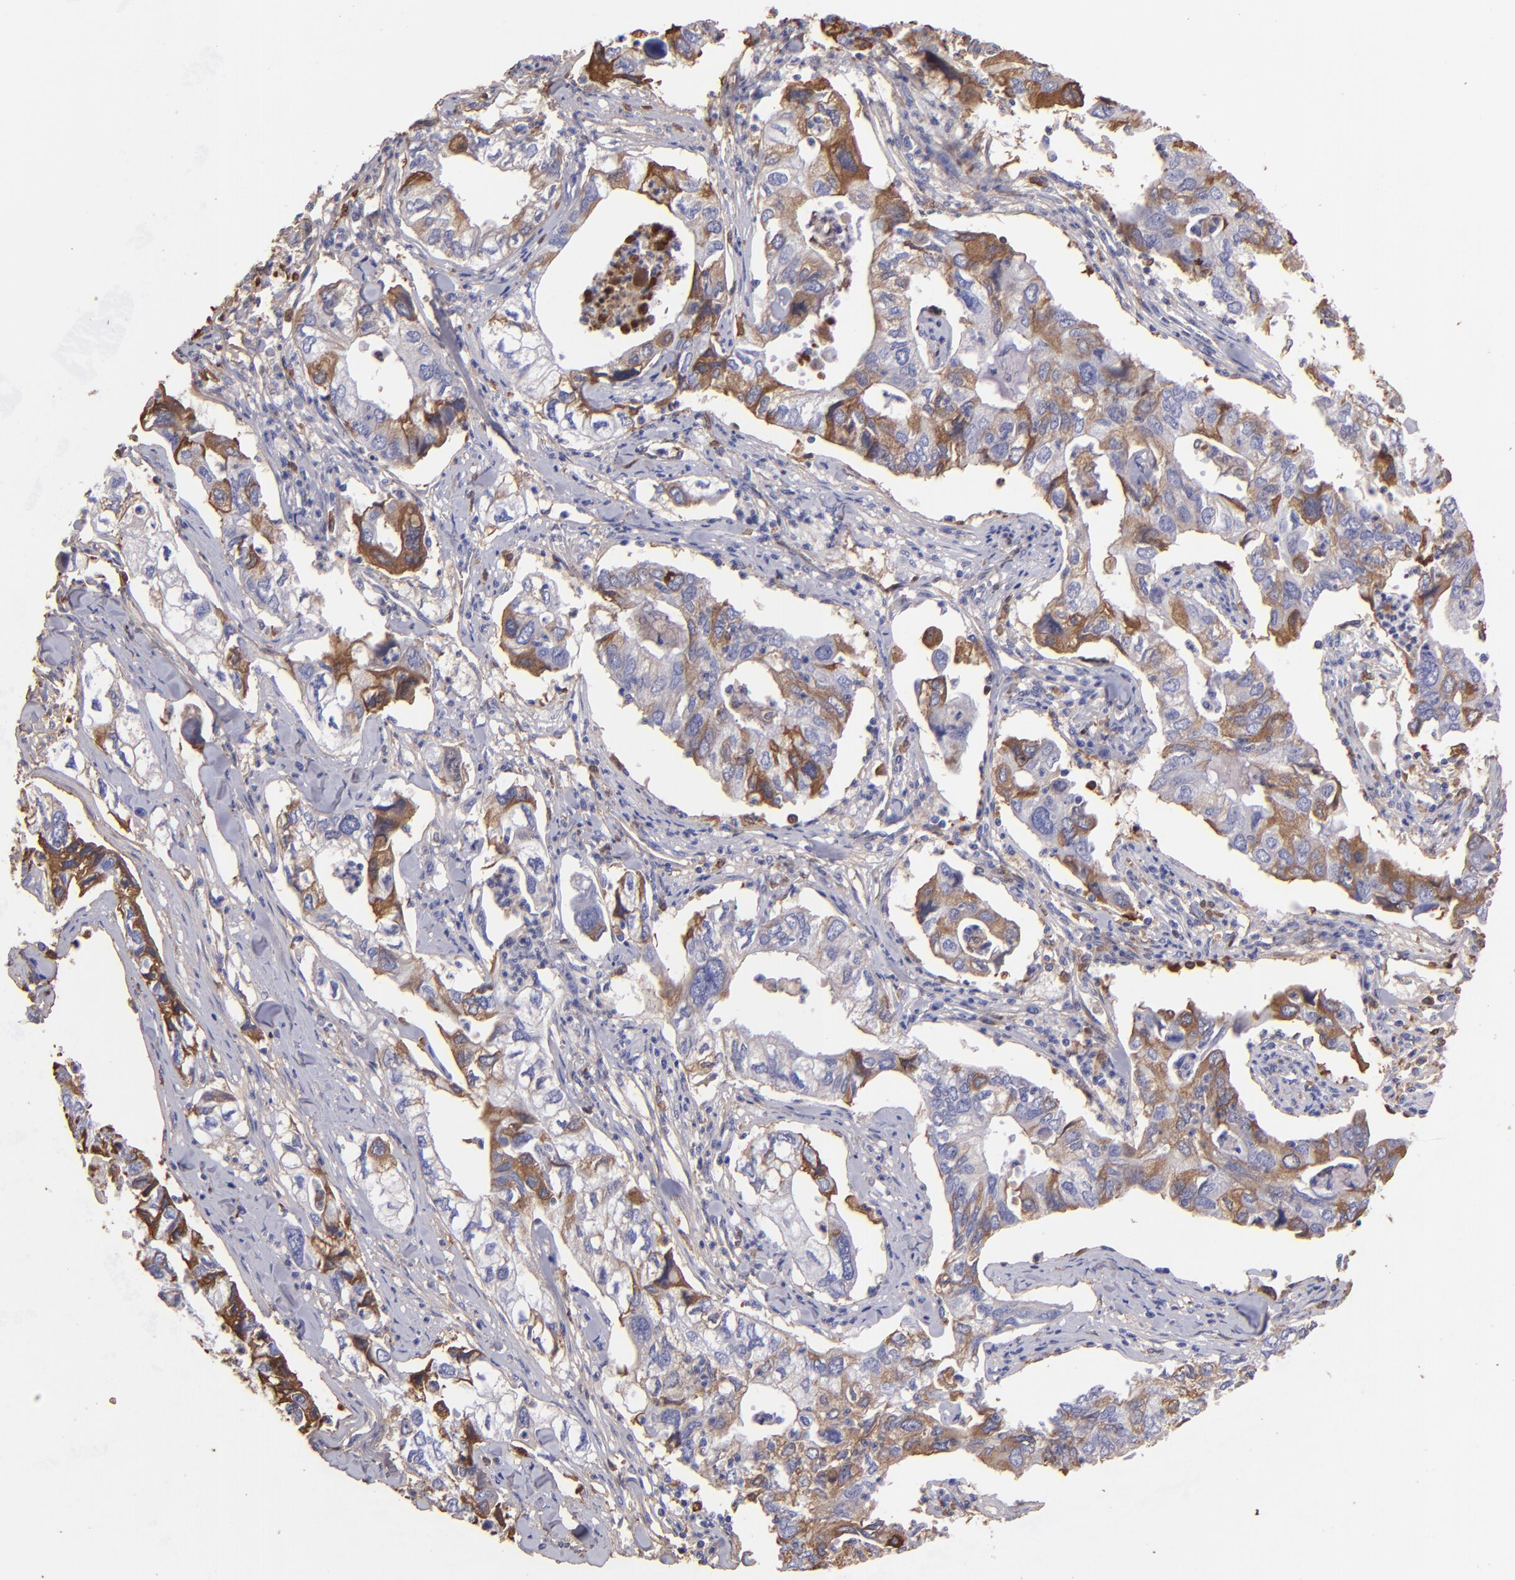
{"staining": {"intensity": "moderate", "quantity": "25%-75%", "location": "cytoplasmic/membranous"}, "tissue": "lung cancer", "cell_type": "Tumor cells", "image_type": "cancer", "snomed": [{"axis": "morphology", "description": "Adenocarcinoma, NOS"}, {"axis": "topography", "description": "Lung"}], "caption": "Lung cancer (adenocarcinoma) stained for a protein (brown) displays moderate cytoplasmic/membranous positive staining in approximately 25%-75% of tumor cells.", "gene": "FGB", "patient": {"sex": "male", "age": 48}}